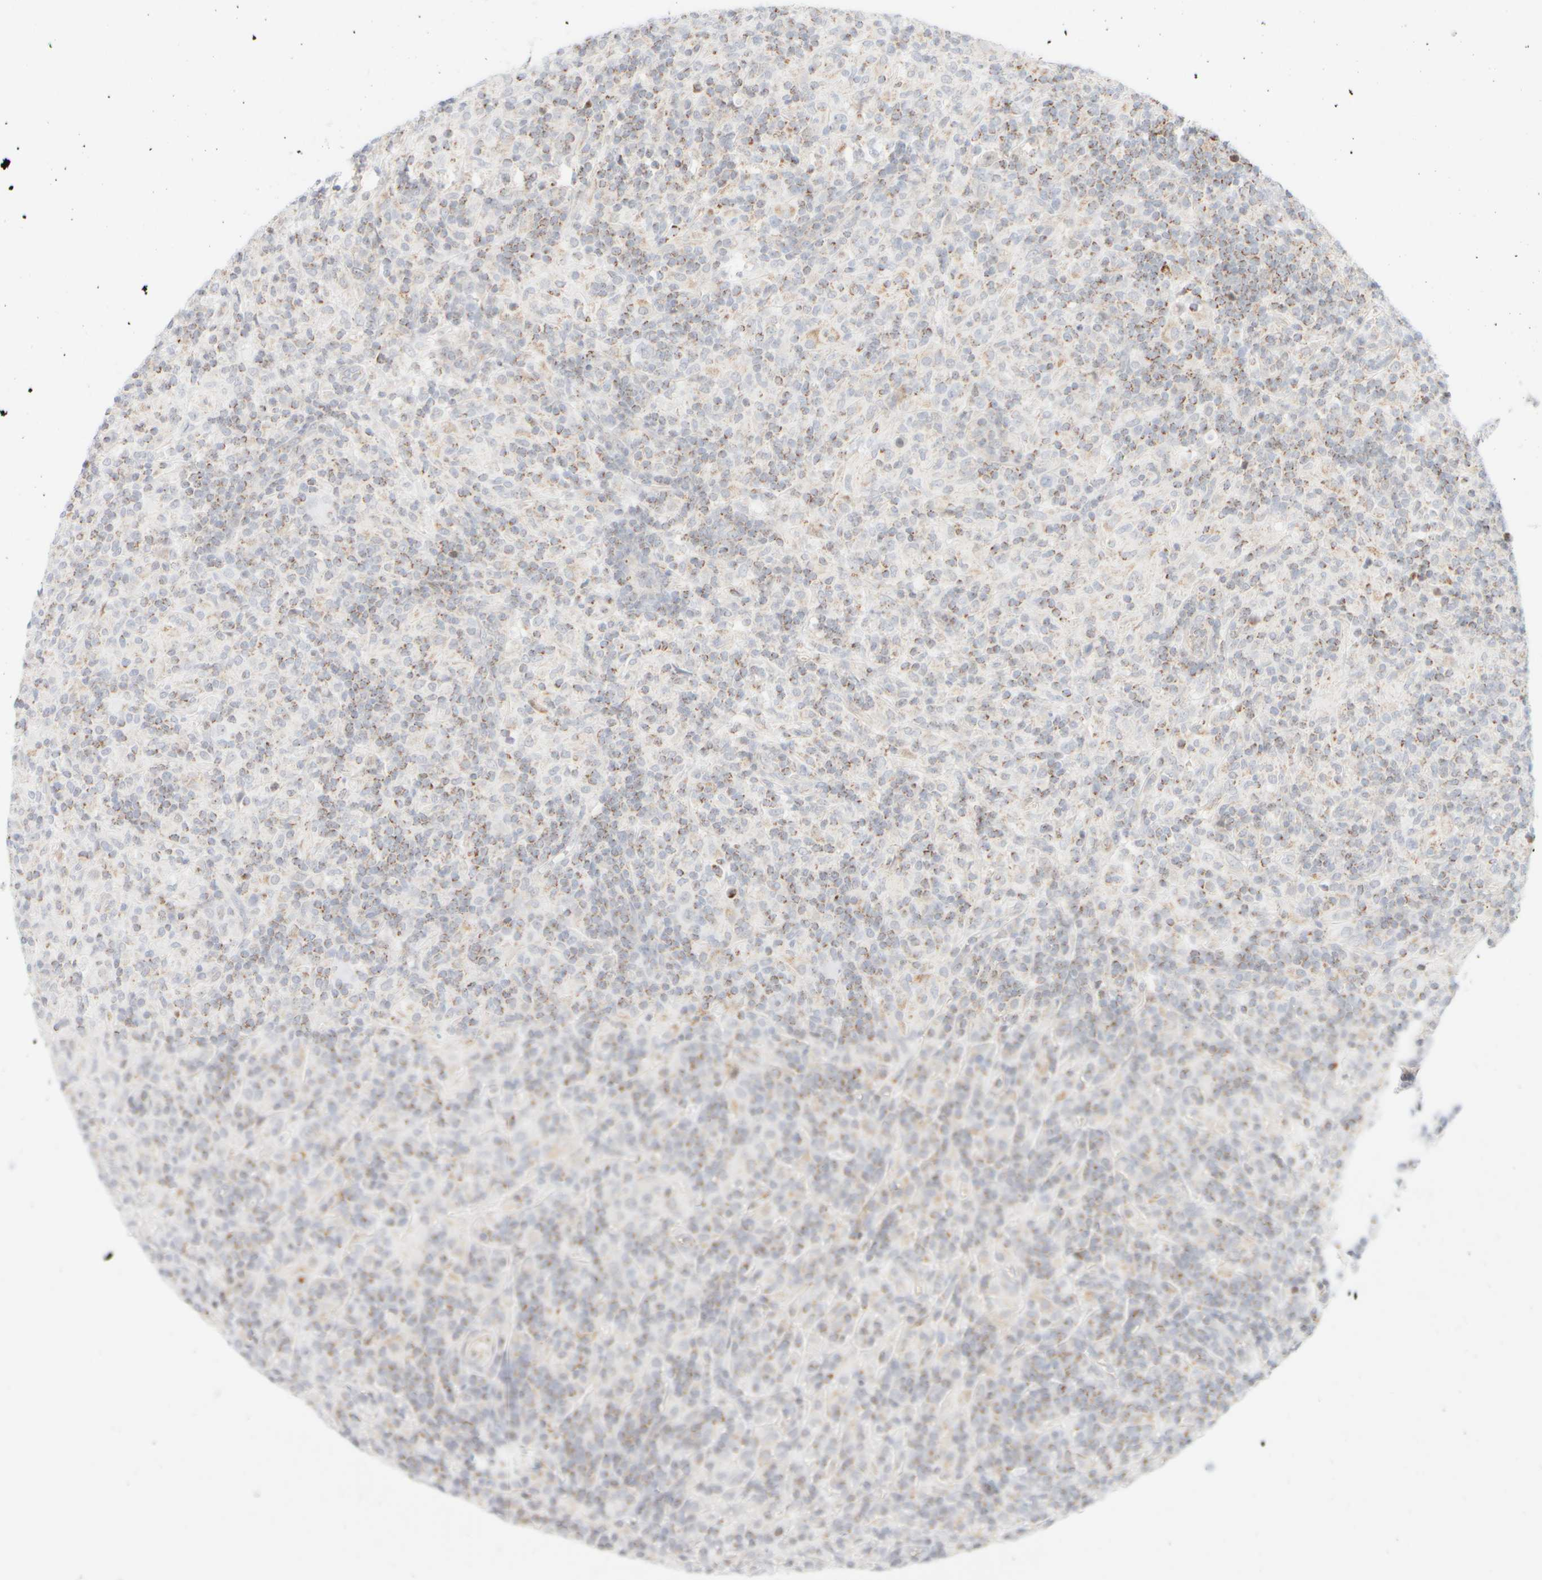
{"staining": {"intensity": "negative", "quantity": "none", "location": "none"}, "tissue": "lymphoma", "cell_type": "Tumor cells", "image_type": "cancer", "snomed": [{"axis": "morphology", "description": "Hodgkin's disease, NOS"}, {"axis": "topography", "description": "Lymph node"}], "caption": "Histopathology image shows no protein staining in tumor cells of lymphoma tissue. (DAB immunohistochemistry (IHC) with hematoxylin counter stain).", "gene": "PPM1K", "patient": {"sex": "male", "age": 70}}